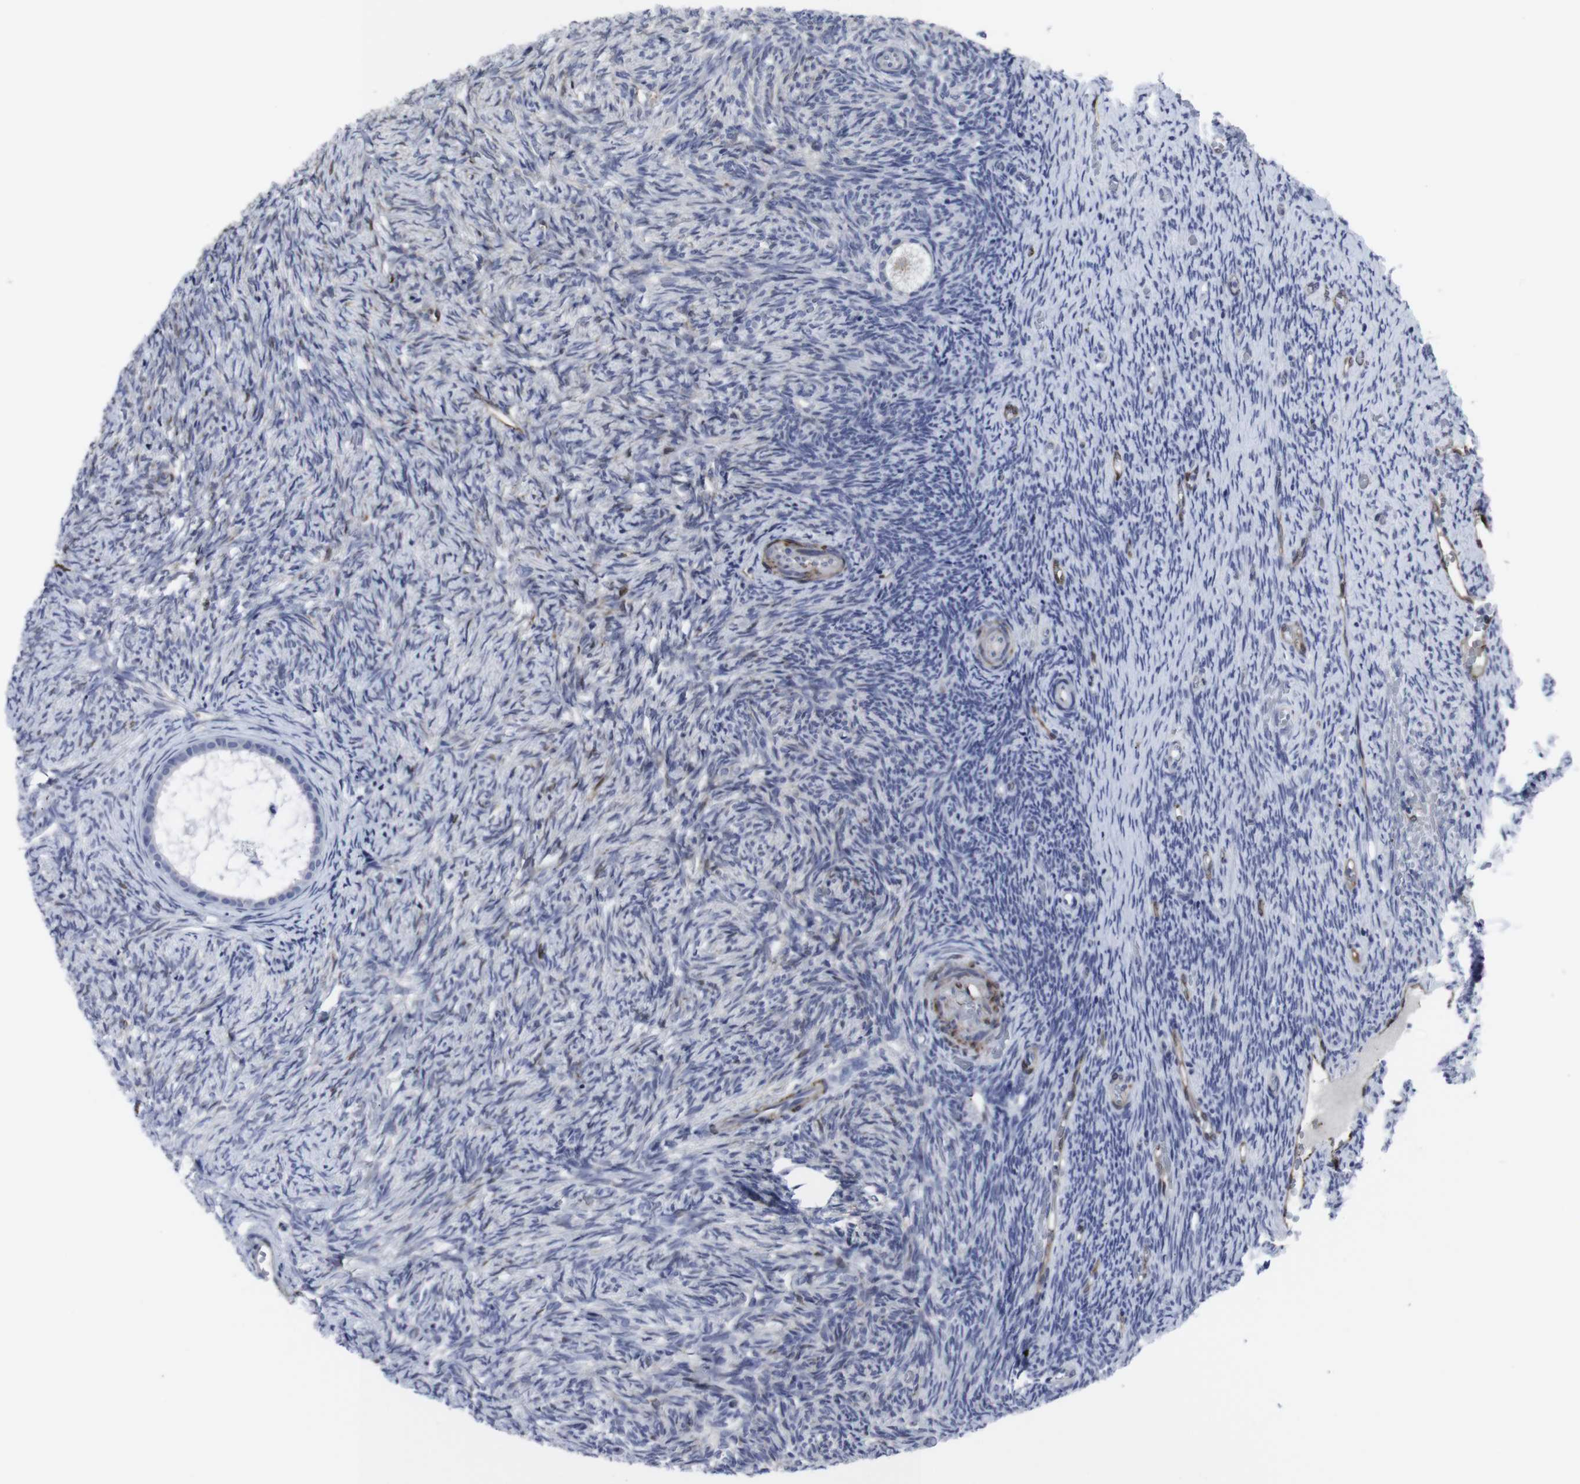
{"staining": {"intensity": "negative", "quantity": "none", "location": "none"}, "tissue": "ovary", "cell_type": "Follicle cells", "image_type": "normal", "snomed": [{"axis": "morphology", "description": "Normal tissue, NOS"}, {"axis": "topography", "description": "Ovary"}], "caption": "Follicle cells show no significant protein expression in benign ovary. The staining is performed using DAB brown chromogen with nuclei counter-stained in using hematoxylin.", "gene": "SNCG", "patient": {"sex": "female", "age": 41}}